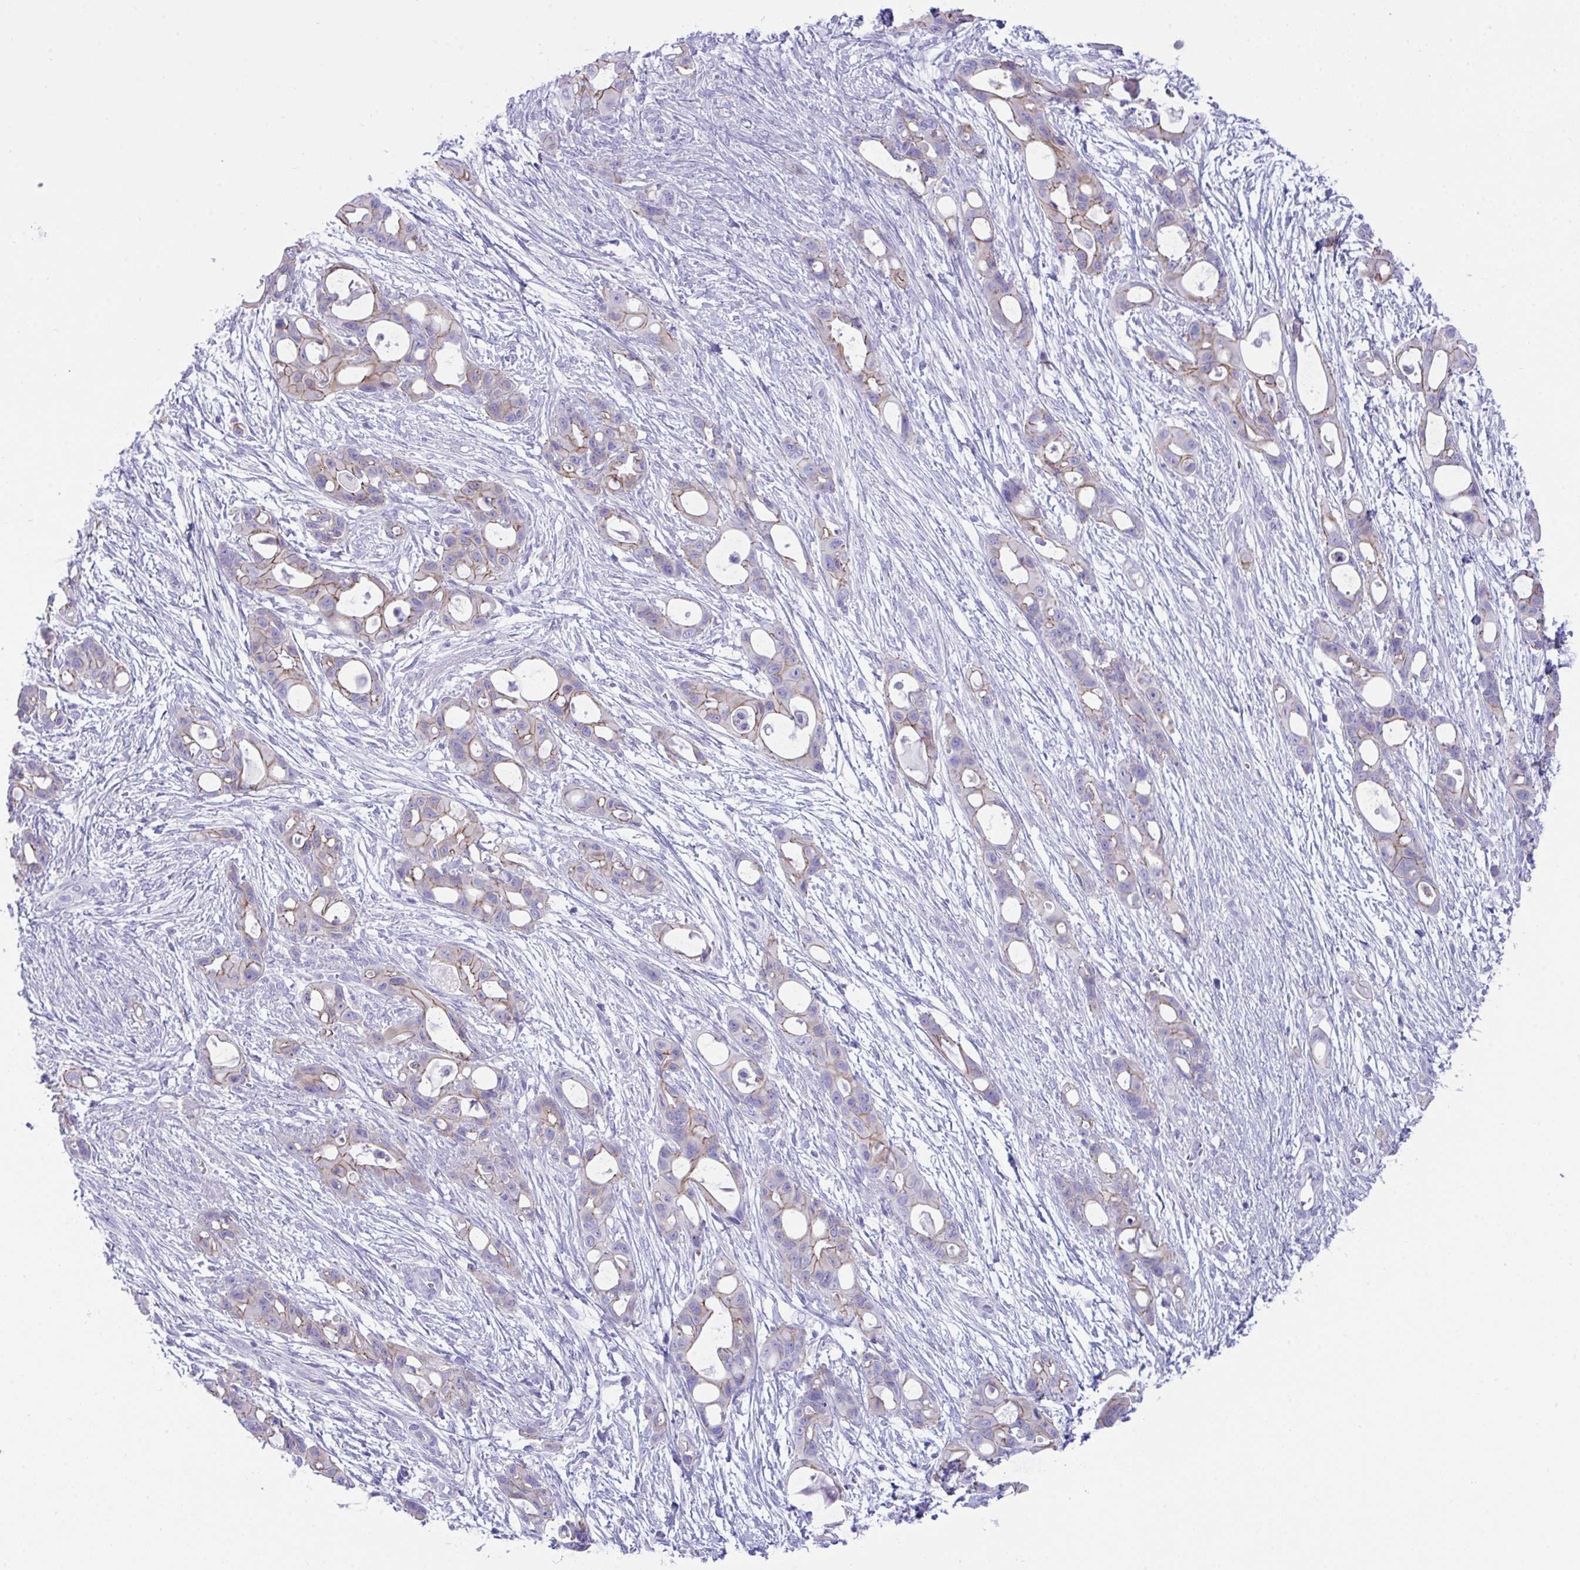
{"staining": {"intensity": "weak", "quantity": "<25%", "location": "cytoplasmic/membranous"}, "tissue": "ovarian cancer", "cell_type": "Tumor cells", "image_type": "cancer", "snomed": [{"axis": "morphology", "description": "Cystadenocarcinoma, mucinous, NOS"}, {"axis": "topography", "description": "Ovary"}], "caption": "Immunohistochemistry (IHC) photomicrograph of mucinous cystadenocarcinoma (ovarian) stained for a protein (brown), which shows no staining in tumor cells.", "gene": "GLB1L2", "patient": {"sex": "female", "age": 70}}